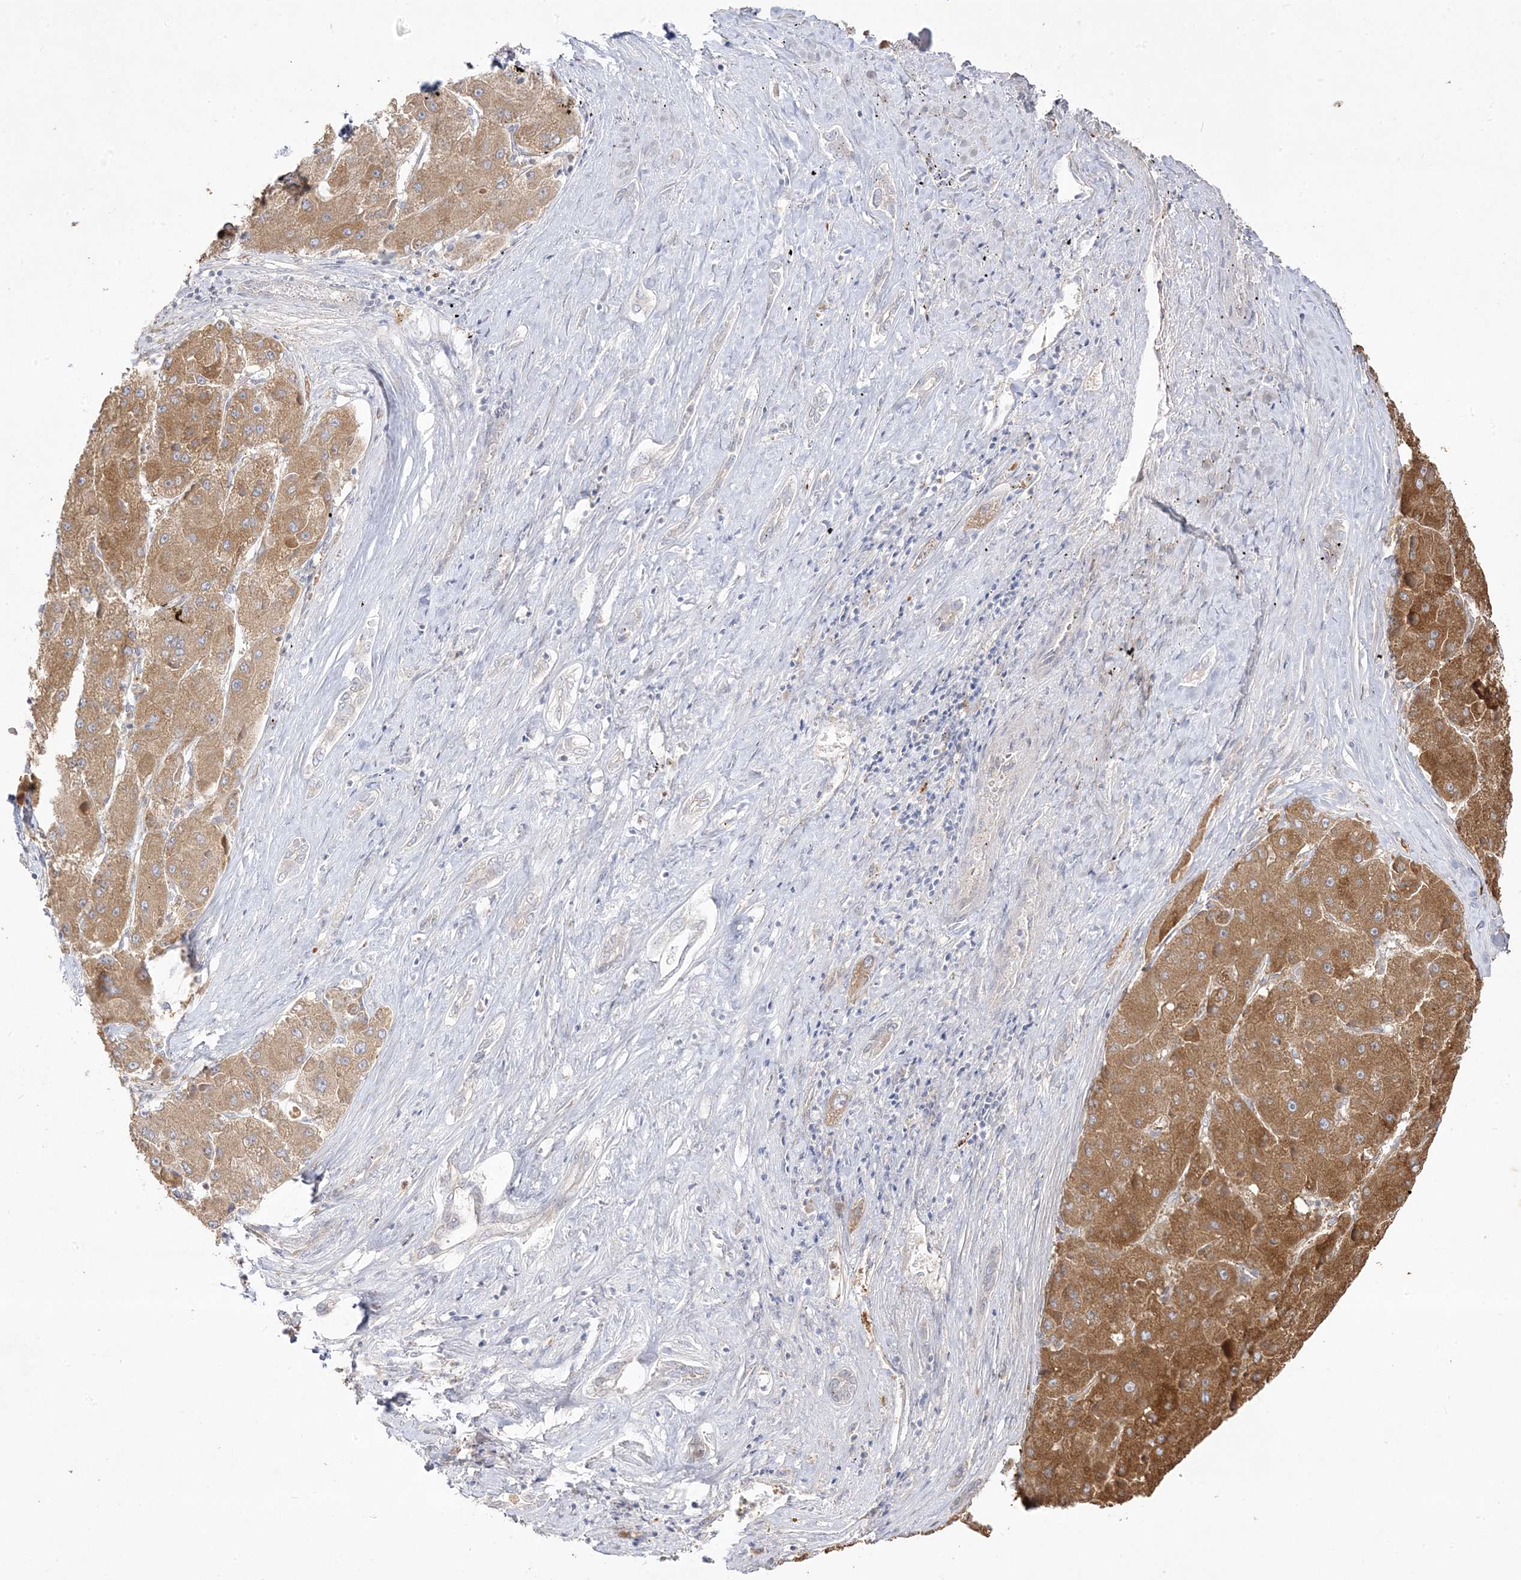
{"staining": {"intensity": "moderate", "quantity": ">75%", "location": "cytoplasmic/membranous"}, "tissue": "liver cancer", "cell_type": "Tumor cells", "image_type": "cancer", "snomed": [{"axis": "morphology", "description": "Carcinoma, Hepatocellular, NOS"}, {"axis": "topography", "description": "Liver"}], "caption": "This is a micrograph of IHC staining of hepatocellular carcinoma (liver), which shows moderate expression in the cytoplasmic/membranous of tumor cells.", "gene": "TRANK1", "patient": {"sex": "female", "age": 73}}